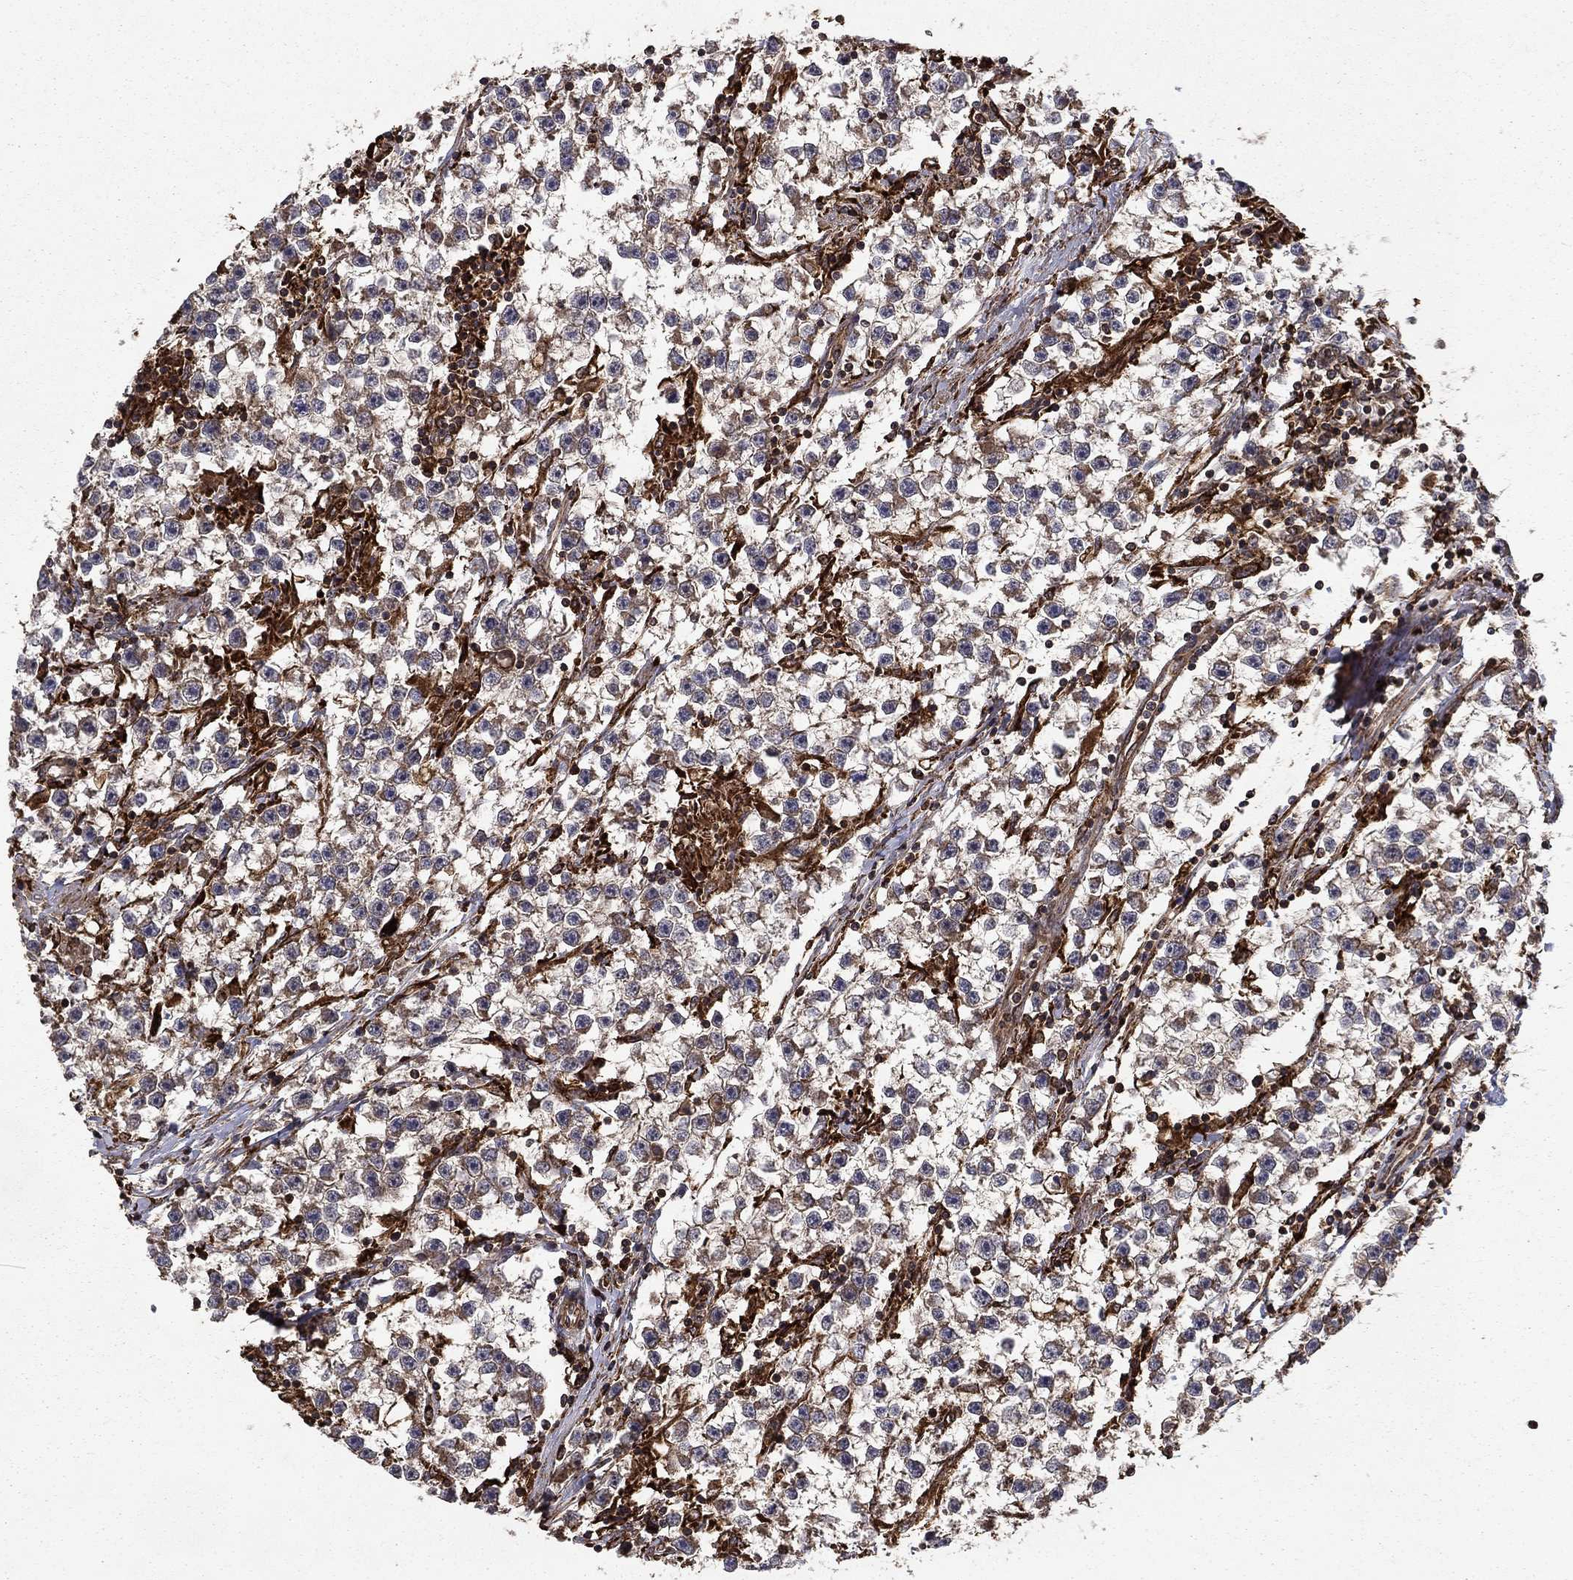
{"staining": {"intensity": "negative", "quantity": "none", "location": "none"}, "tissue": "testis cancer", "cell_type": "Tumor cells", "image_type": "cancer", "snomed": [{"axis": "morphology", "description": "Seminoma, NOS"}, {"axis": "topography", "description": "Testis"}], "caption": "Immunohistochemical staining of testis cancer (seminoma) shows no significant positivity in tumor cells.", "gene": "BABAM2", "patient": {"sex": "male", "age": 59}}